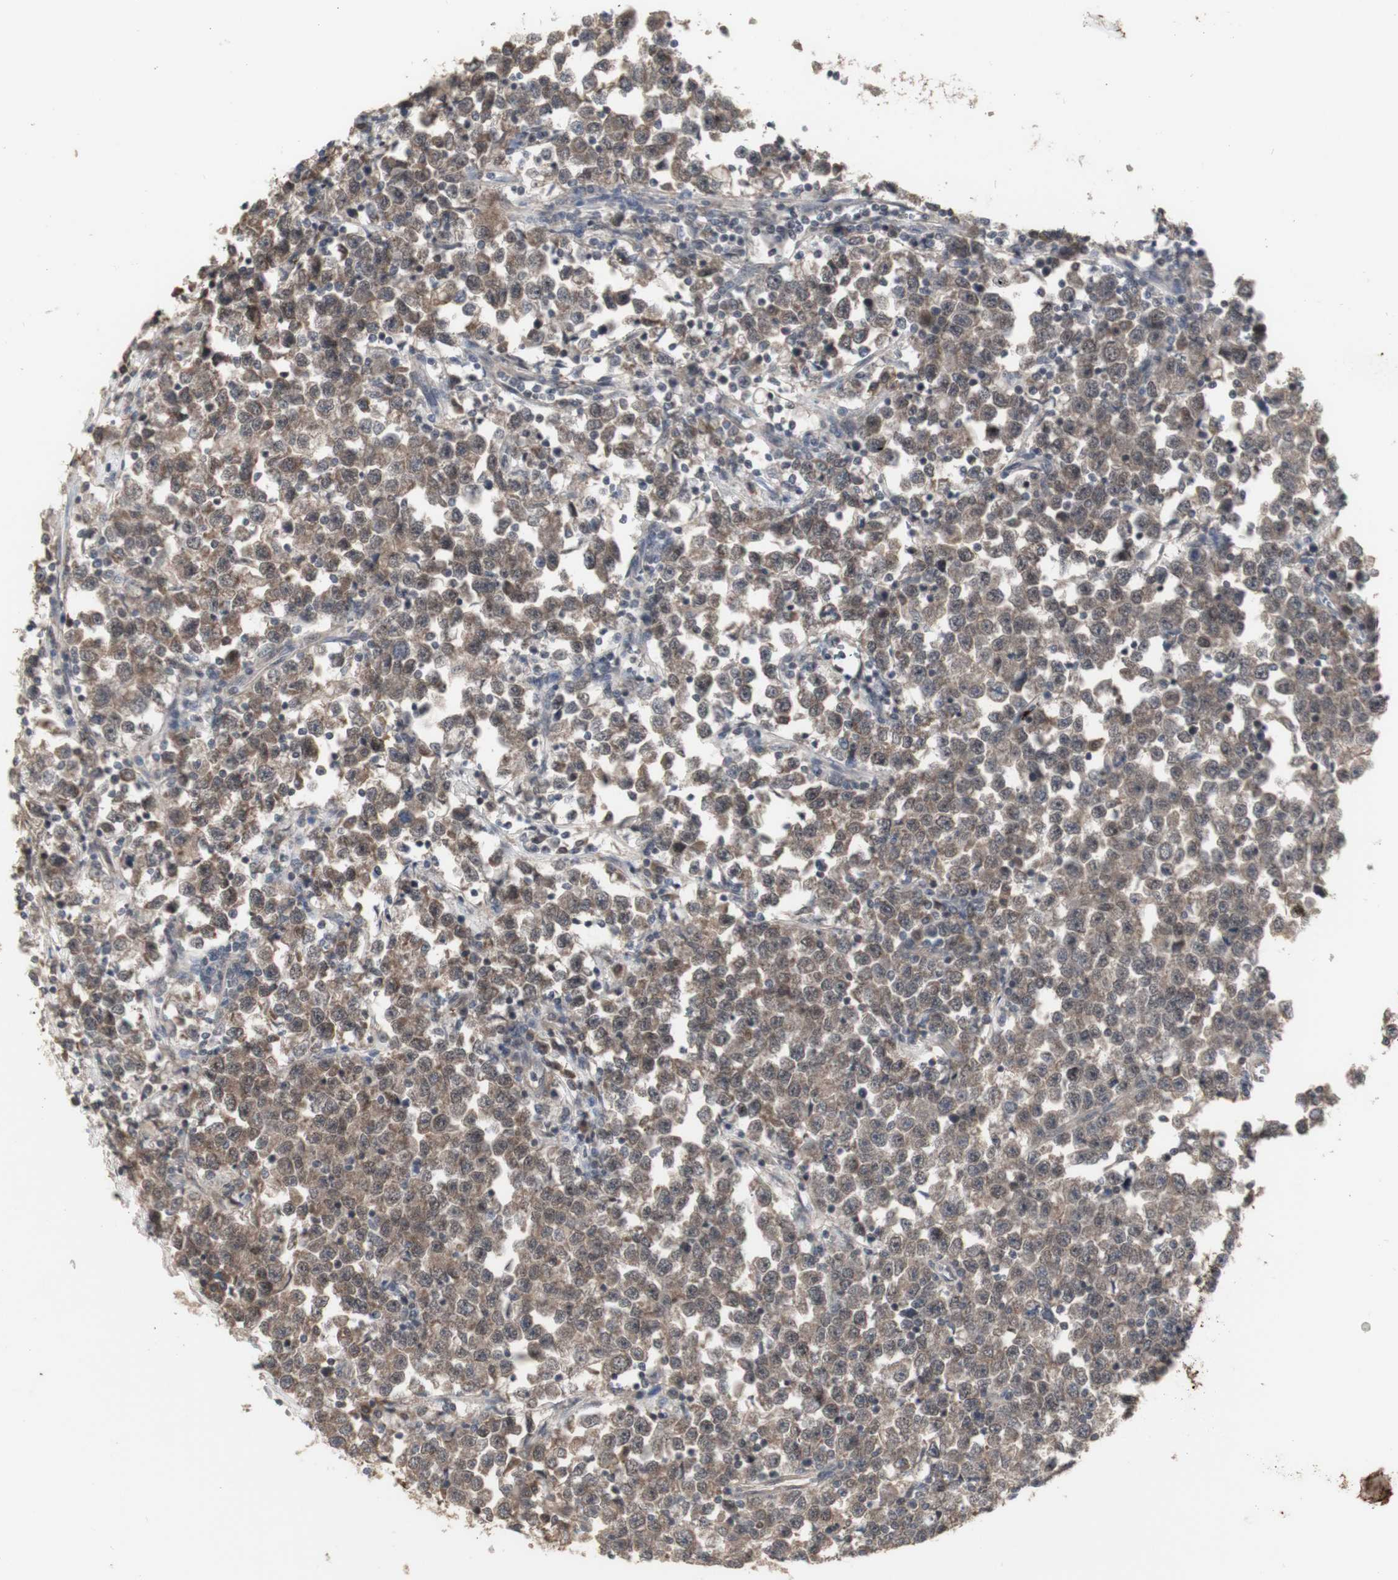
{"staining": {"intensity": "moderate", "quantity": ">75%", "location": "cytoplasmic/membranous"}, "tissue": "testis cancer", "cell_type": "Tumor cells", "image_type": "cancer", "snomed": [{"axis": "morphology", "description": "Seminoma, NOS"}, {"axis": "topography", "description": "Testis"}], "caption": "About >75% of tumor cells in human testis cancer reveal moderate cytoplasmic/membranous protein expression as visualized by brown immunohistochemical staining.", "gene": "ALOX12", "patient": {"sex": "male", "age": 43}}